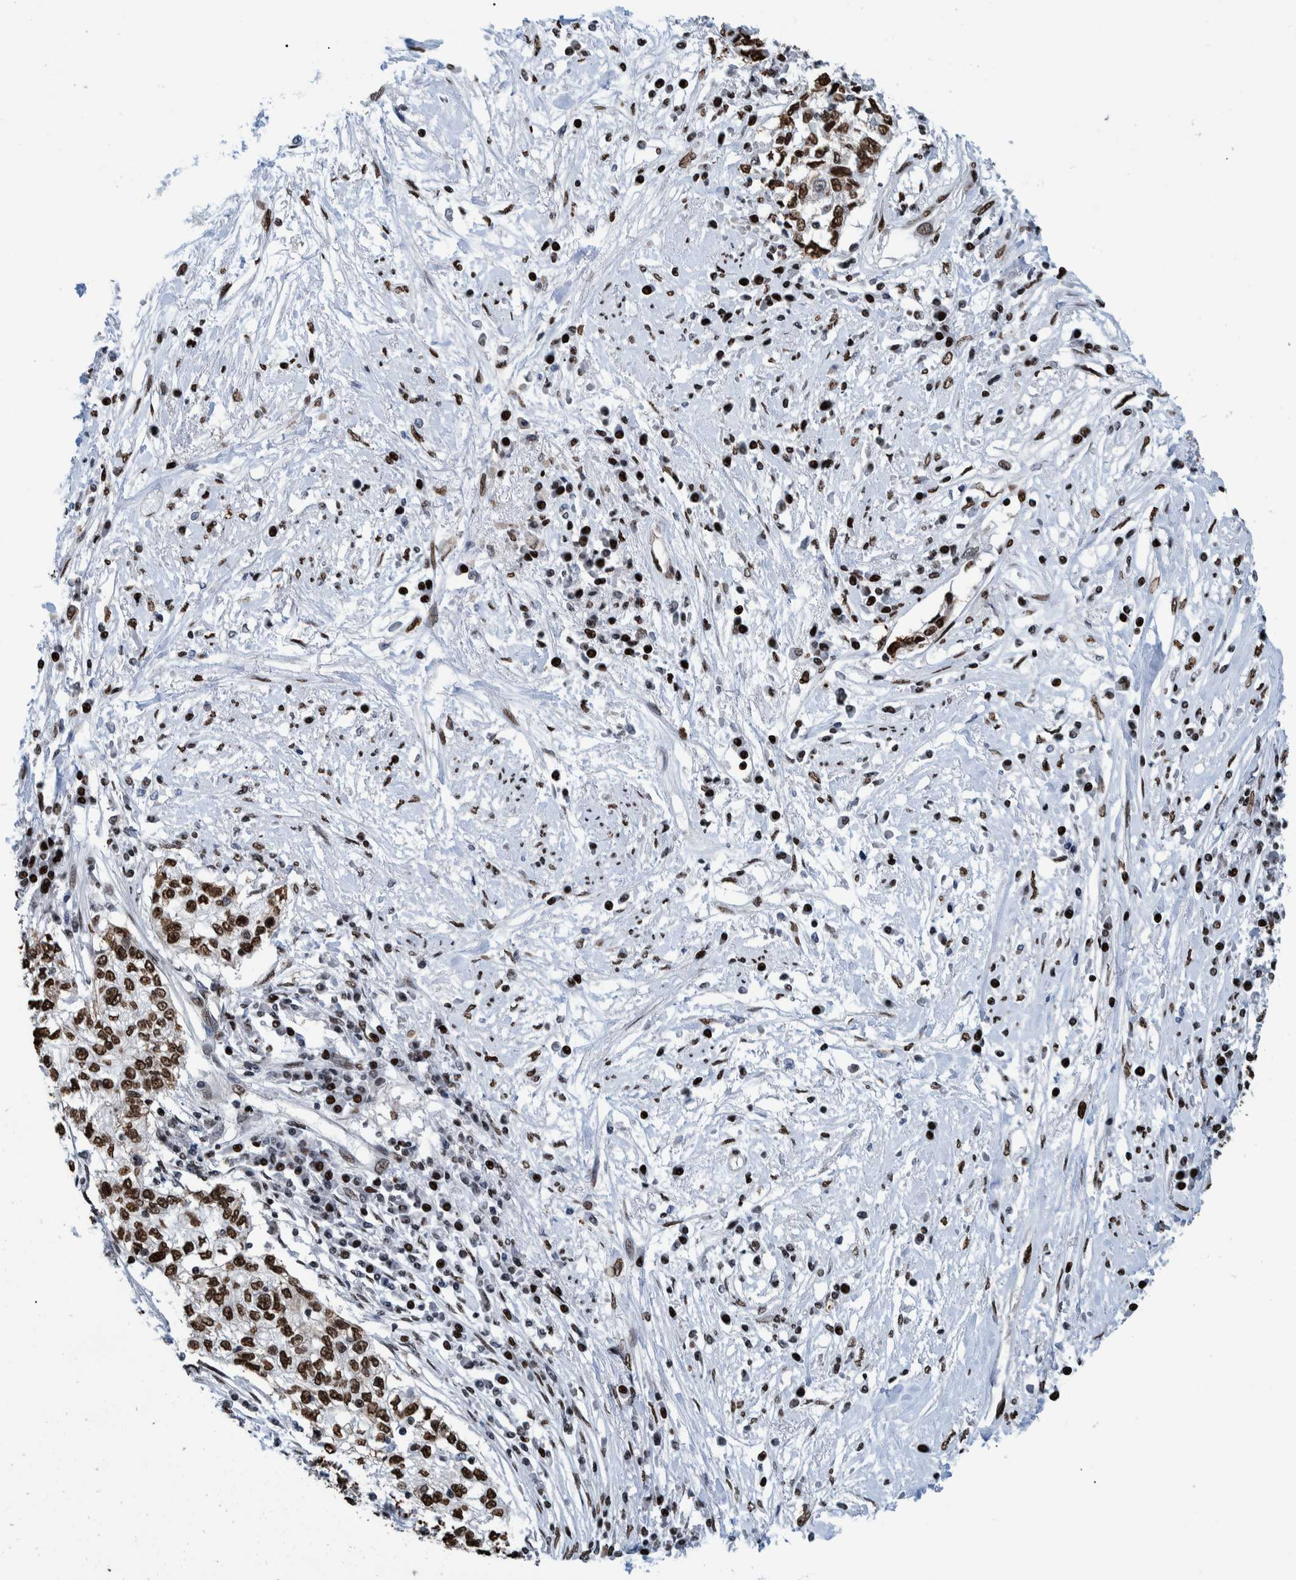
{"staining": {"intensity": "strong", "quantity": ">75%", "location": "nuclear"}, "tissue": "cervical cancer", "cell_type": "Tumor cells", "image_type": "cancer", "snomed": [{"axis": "morphology", "description": "Squamous cell carcinoma, NOS"}, {"axis": "topography", "description": "Cervix"}], "caption": "Brown immunohistochemical staining in human cervical cancer (squamous cell carcinoma) displays strong nuclear expression in about >75% of tumor cells.", "gene": "HEATR9", "patient": {"sex": "female", "age": 57}}